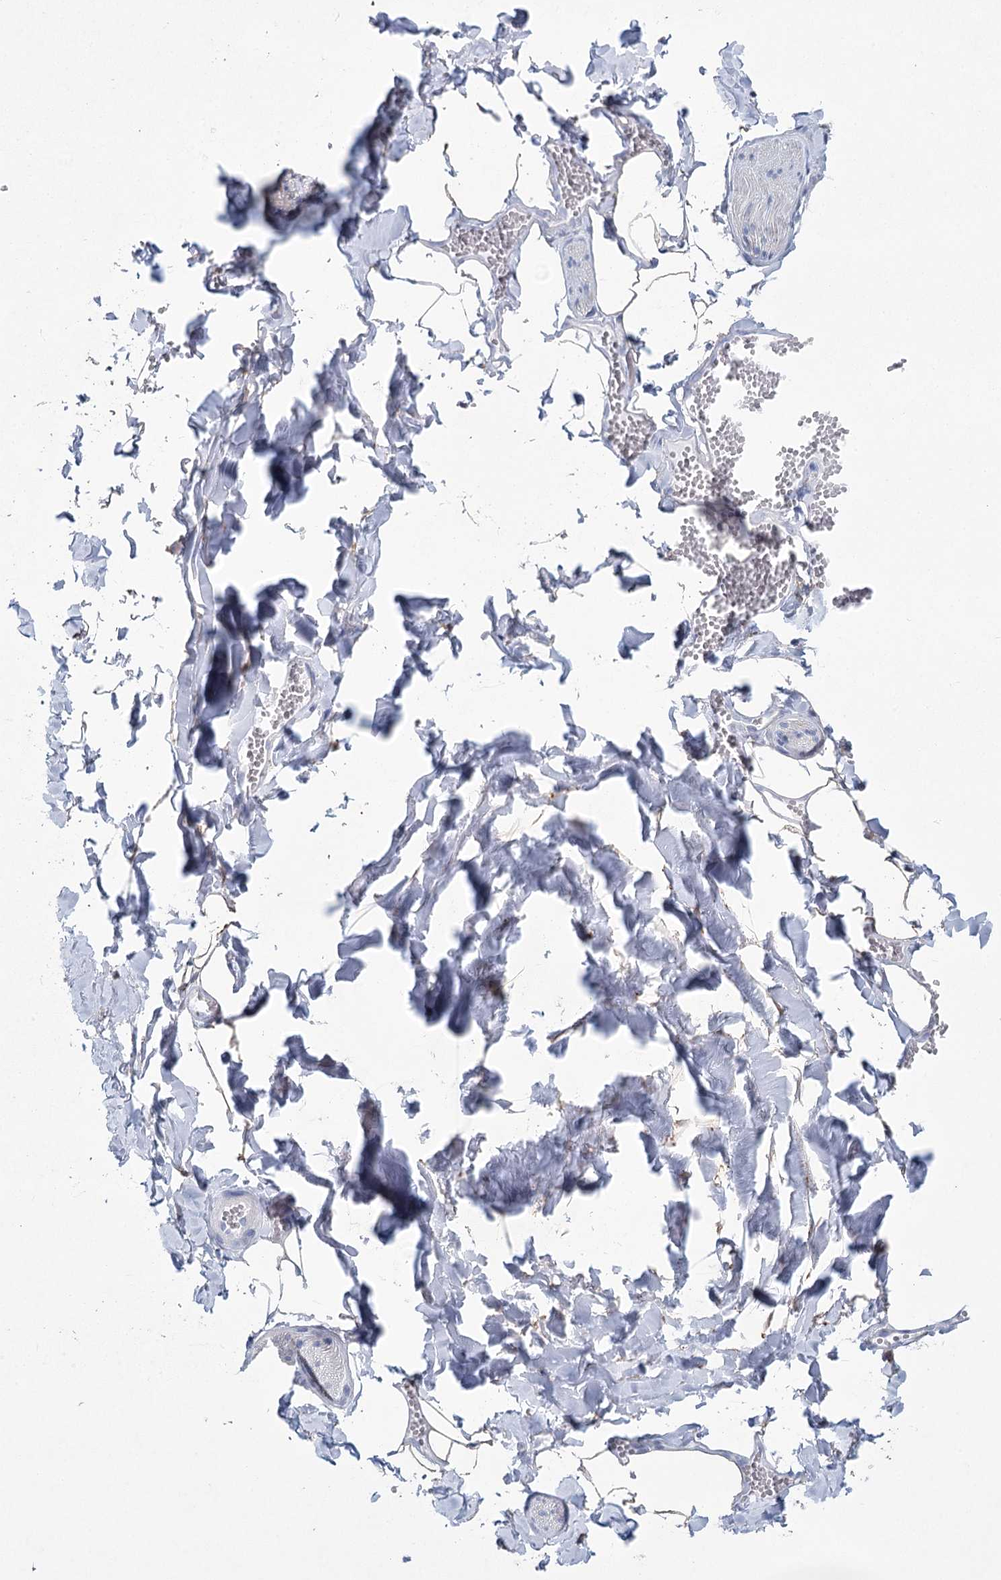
{"staining": {"intensity": "moderate", "quantity": "<25%", "location": "cytoplasmic/membranous"}, "tissue": "adipose tissue", "cell_type": "Adipocytes", "image_type": "normal", "snomed": [{"axis": "morphology", "description": "Normal tissue, NOS"}, {"axis": "topography", "description": "Gallbladder"}, {"axis": "topography", "description": "Peripheral nerve tissue"}], "caption": "Adipocytes display low levels of moderate cytoplasmic/membranous expression in about <25% of cells in normal human adipose tissue. Using DAB (3,3'-diaminobenzidine) (brown) and hematoxylin (blue) stains, captured at high magnification using brightfield microscopy.", "gene": "CCDC88A", "patient": {"sex": "male", "age": 38}}